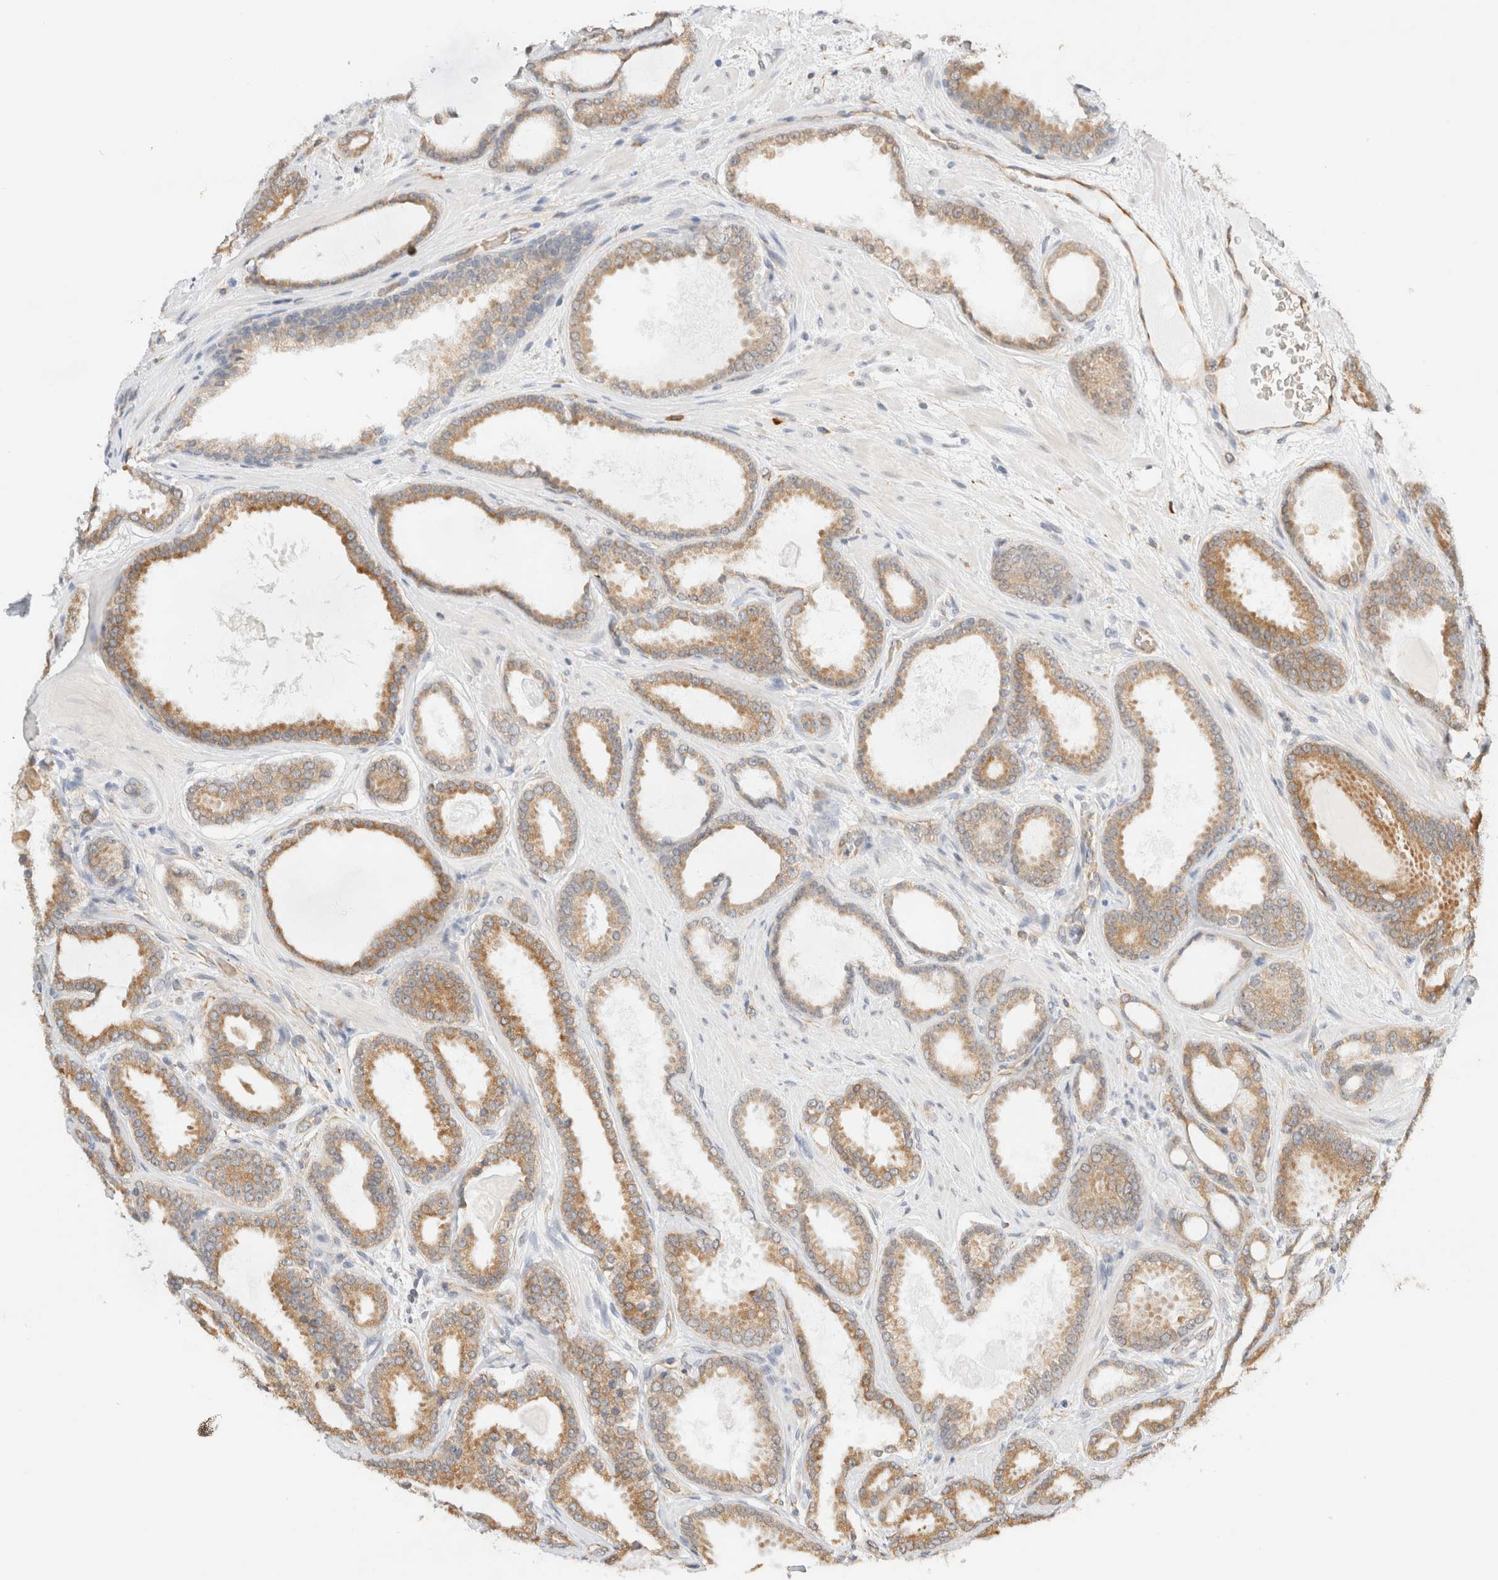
{"staining": {"intensity": "moderate", "quantity": "25%-75%", "location": "cytoplasmic/membranous"}, "tissue": "prostate cancer", "cell_type": "Tumor cells", "image_type": "cancer", "snomed": [{"axis": "morphology", "description": "Adenocarcinoma, High grade"}, {"axis": "topography", "description": "Prostate"}], "caption": "Prostate cancer (adenocarcinoma (high-grade)) stained for a protein (brown) displays moderate cytoplasmic/membranous positive expression in approximately 25%-75% of tumor cells.", "gene": "SYVN1", "patient": {"sex": "male", "age": 60}}